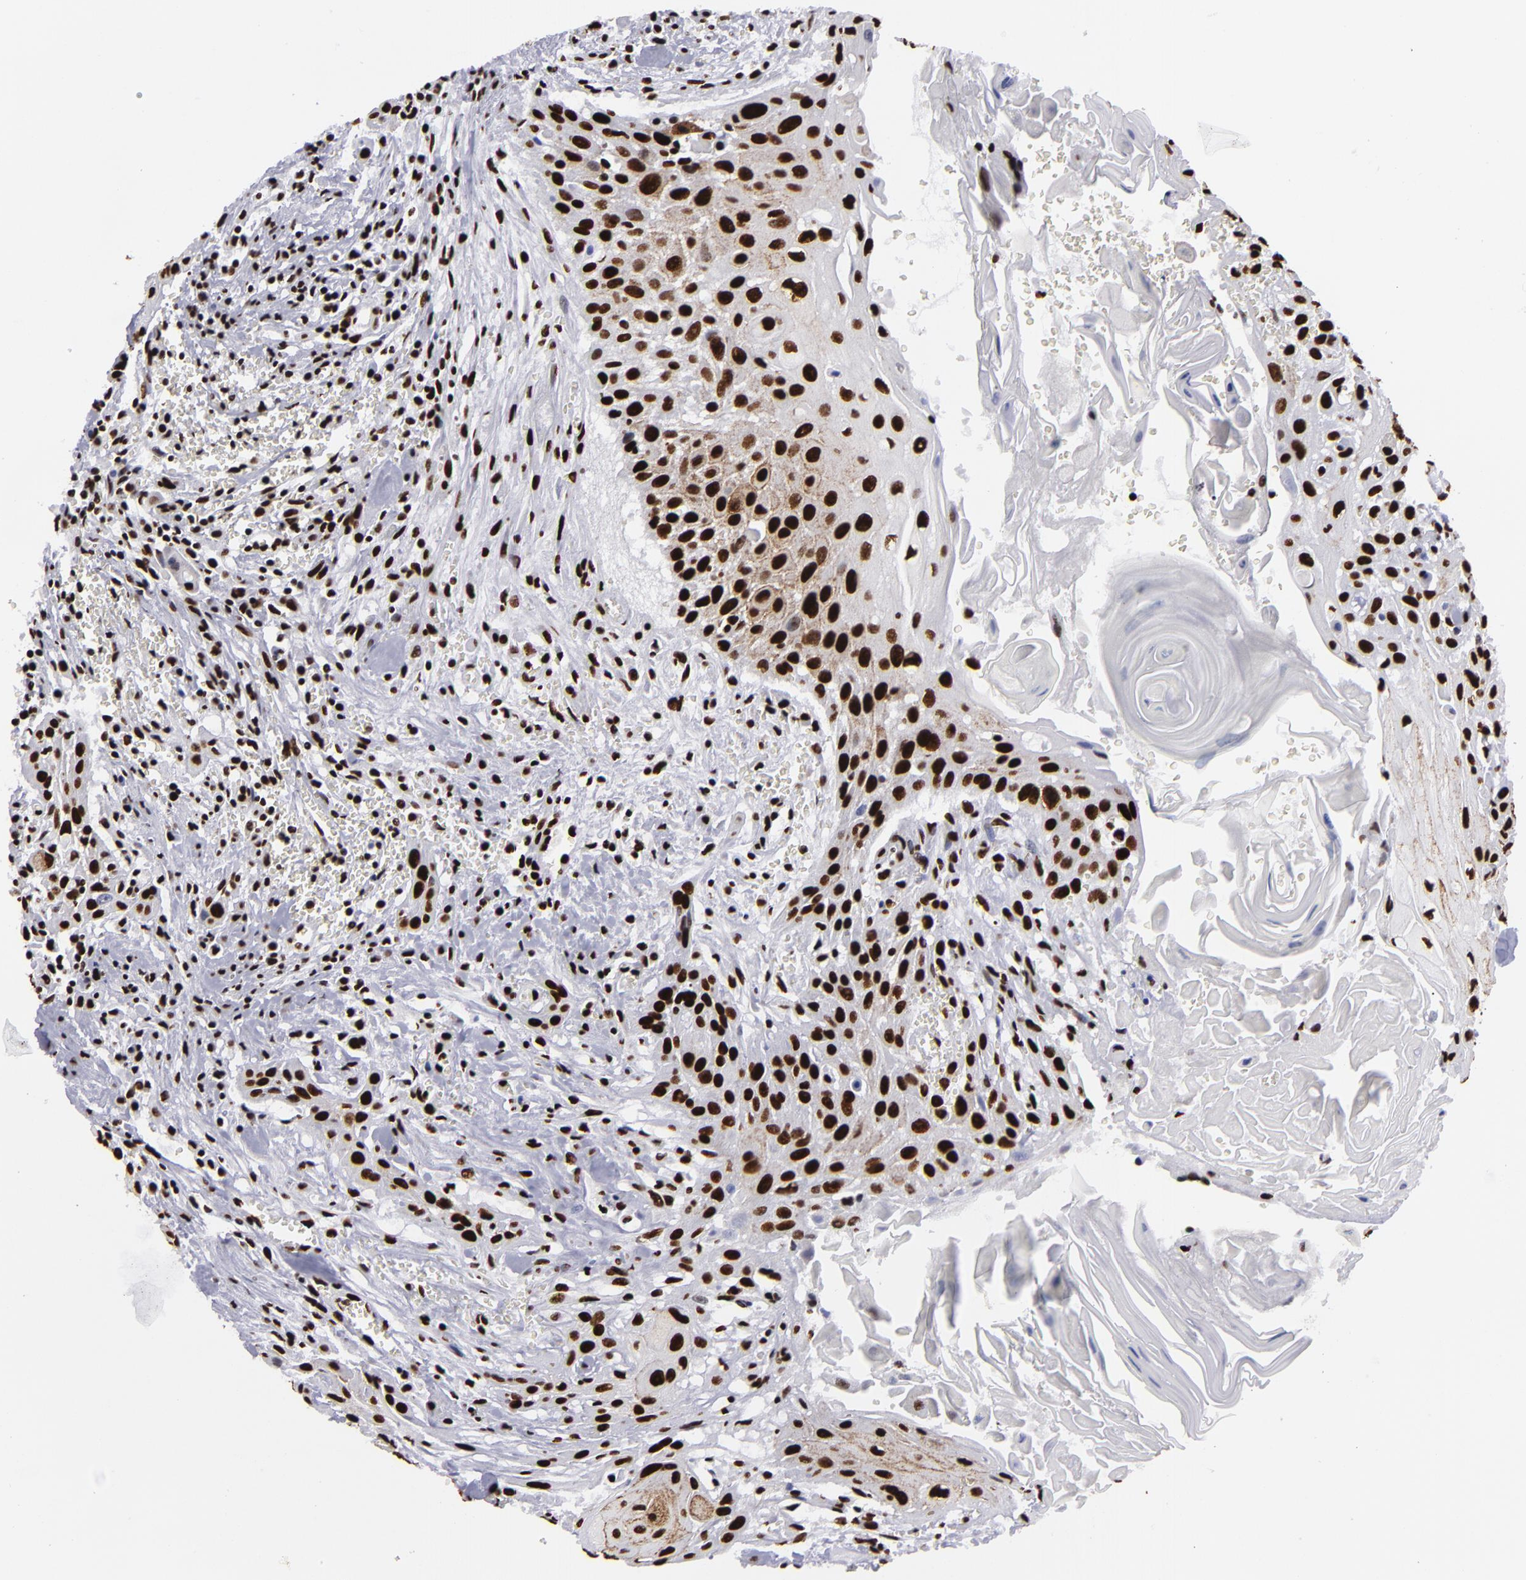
{"staining": {"intensity": "strong", "quantity": ">75%", "location": "nuclear"}, "tissue": "head and neck cancer", "cell_type": "Tumor cells", "image_type": "cancer", "snomed": [{"axis": "morphology", "description": "Squamous cell carcinoma, NOS"}, {"axis": "morphology", "description": "Squamous cell carcinoma, metastatic, NOS"}, {"axis": "topography", "description": "Lymph node"}, {"axis": "topography", "description": "Salivary gland"}, {"axis": "topography", "description": "Head-Neck"}], "caption": "Strong nuclear expression for a protein is present in approximately >75% of tumor cells of head and neck cancer using IHC.", "gene": "SAFB", "patient": {"sex": "female", "age": 74}}